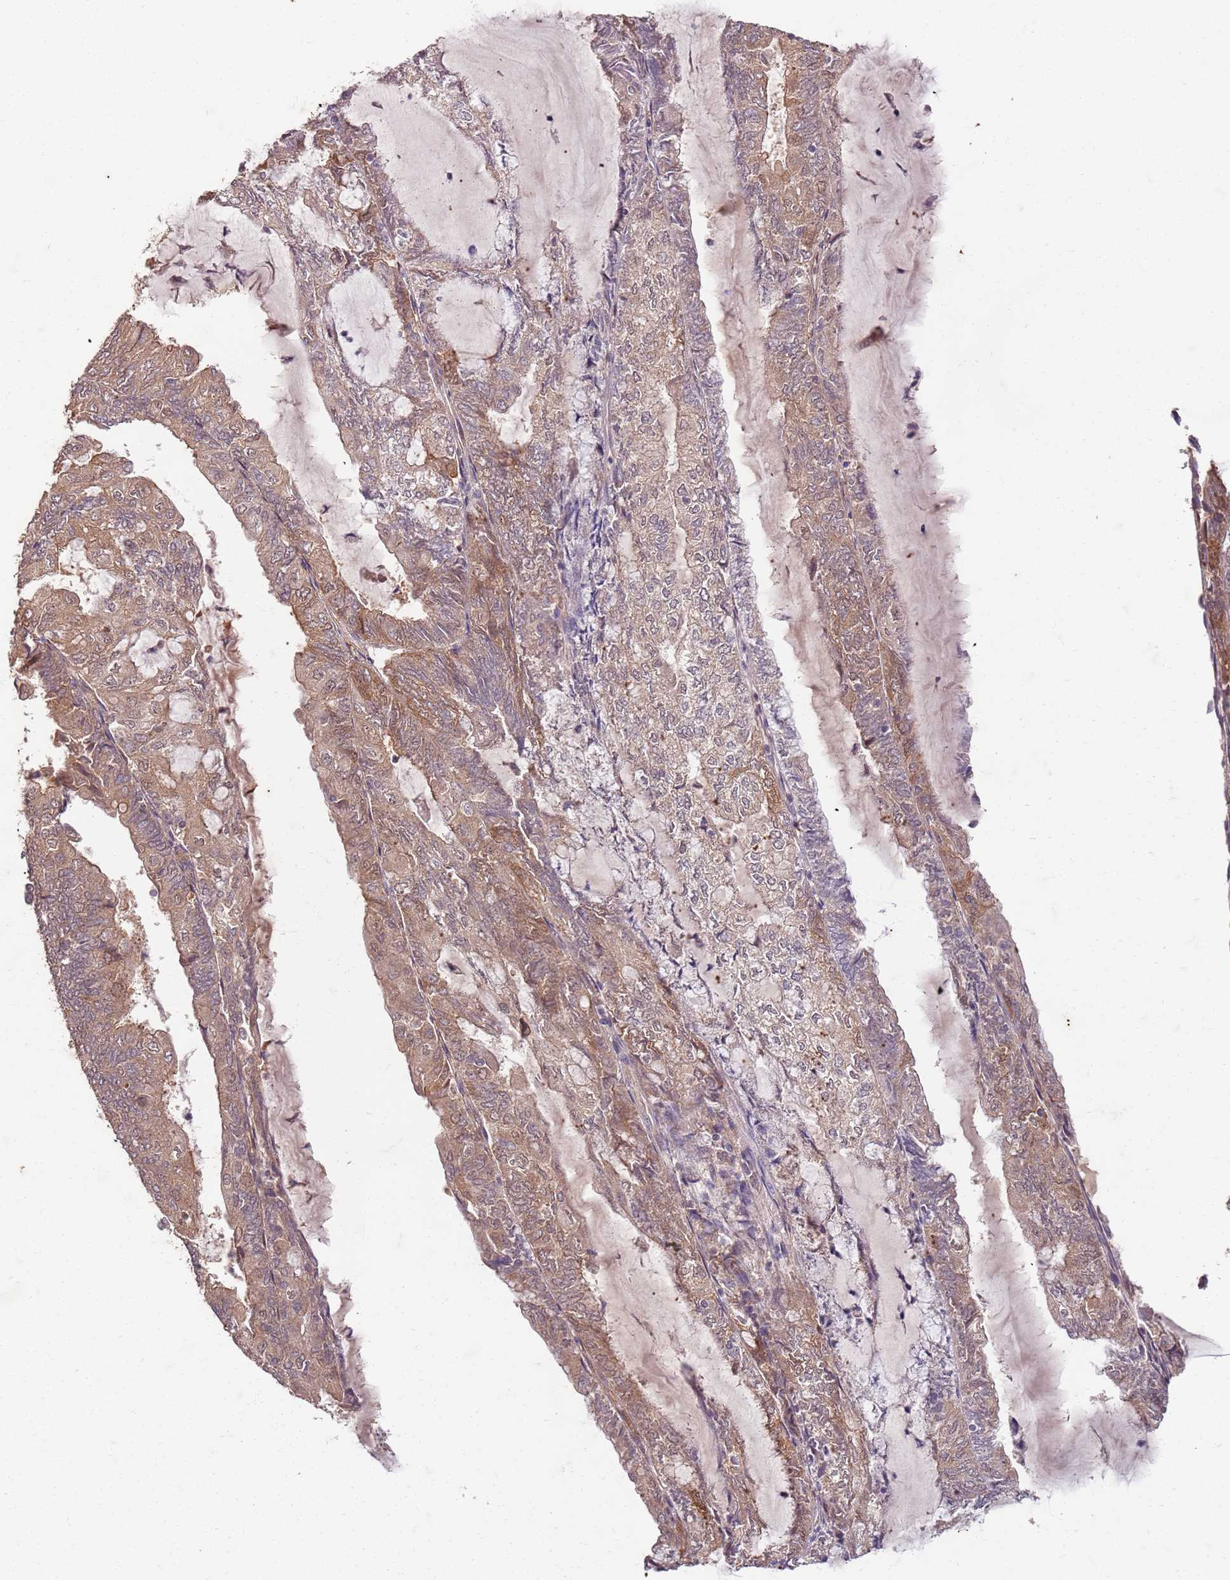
{"staining": {"intensity": "moderate", "quantity": "25%-75%", "location": "cytoplasmic/membranous,nuclear"}, "tissue": "endometrial cancer", "cell_type": "Tumor cells", "image_type": "cancer", "snomed": [{"axis": "morphology", "description": "Adenocarcinoma, NOS"}, {"axis": "topography", "description": "Endometrium"}], "caption": "Endometrial adenocarcinoma stained with a protein marker displays moderate staining in tumor cells.", "gene": "UBE3A", "patient": {"sex": "female", "age": 81}}